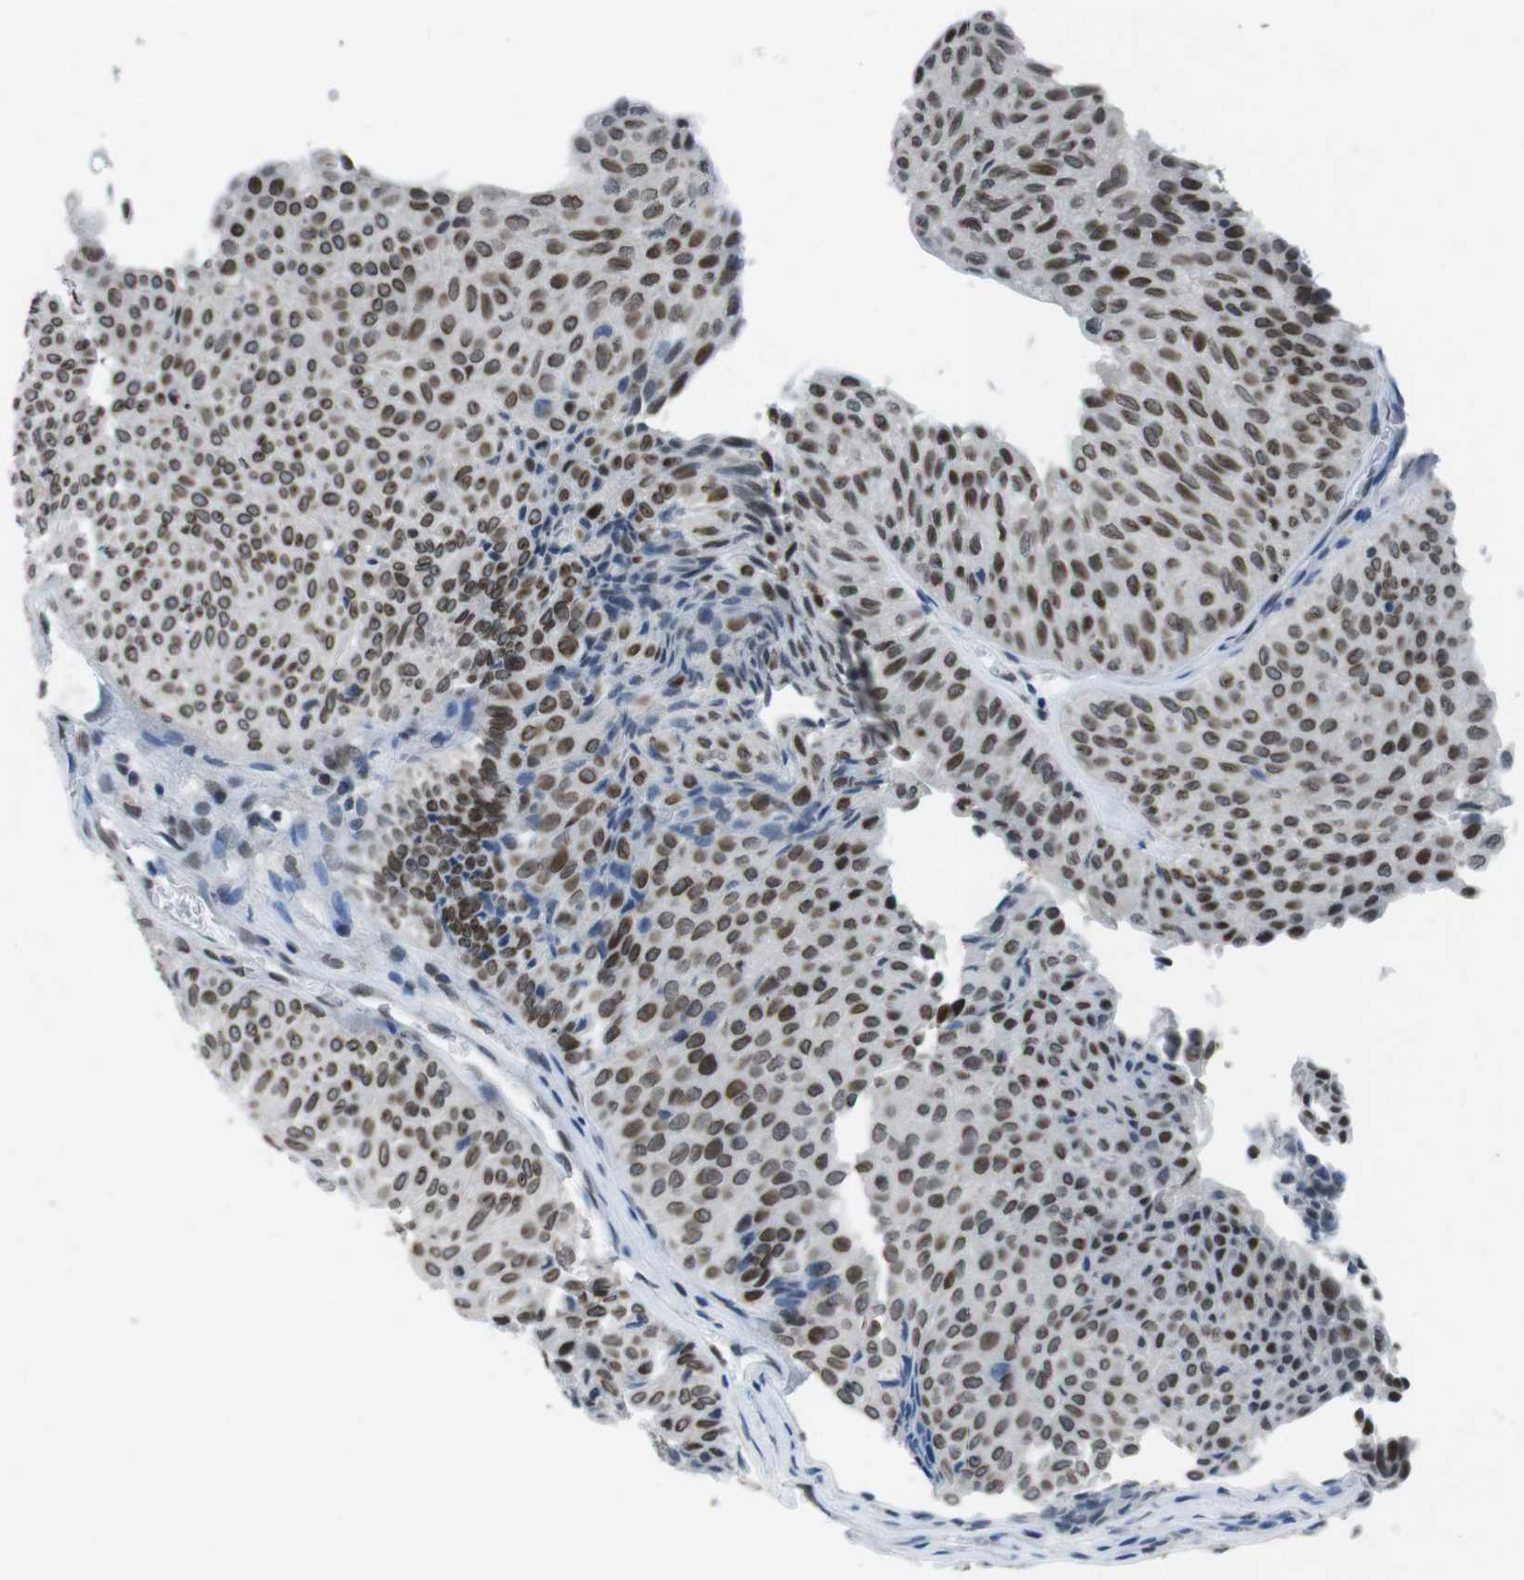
{"staining": {"intensity": "moderate", "quantity": ">75%", "location": "cytoplasmic/membranous,nuclear"}, "tissue": "urothelial cancer", "cell_type": "Tumor cells", "image_type": "cancer", "snomed": [{"axis": "morphology", "description": "Urothelial carcinoma, Low grade"}, {"axis": "topography", "description": "Urinary bladder"}], "caption": "Immunohistochemical staining of human urothelial cancer reveals moderate cytoplasmic/membranous and nuclear protein positivity in about >75% of tumor cells. (DAB IHC, brown staining for protein, blue staining for nuclei).", "gene": "MAD1L1", "patient": {"sex": "male", "age": 78}}